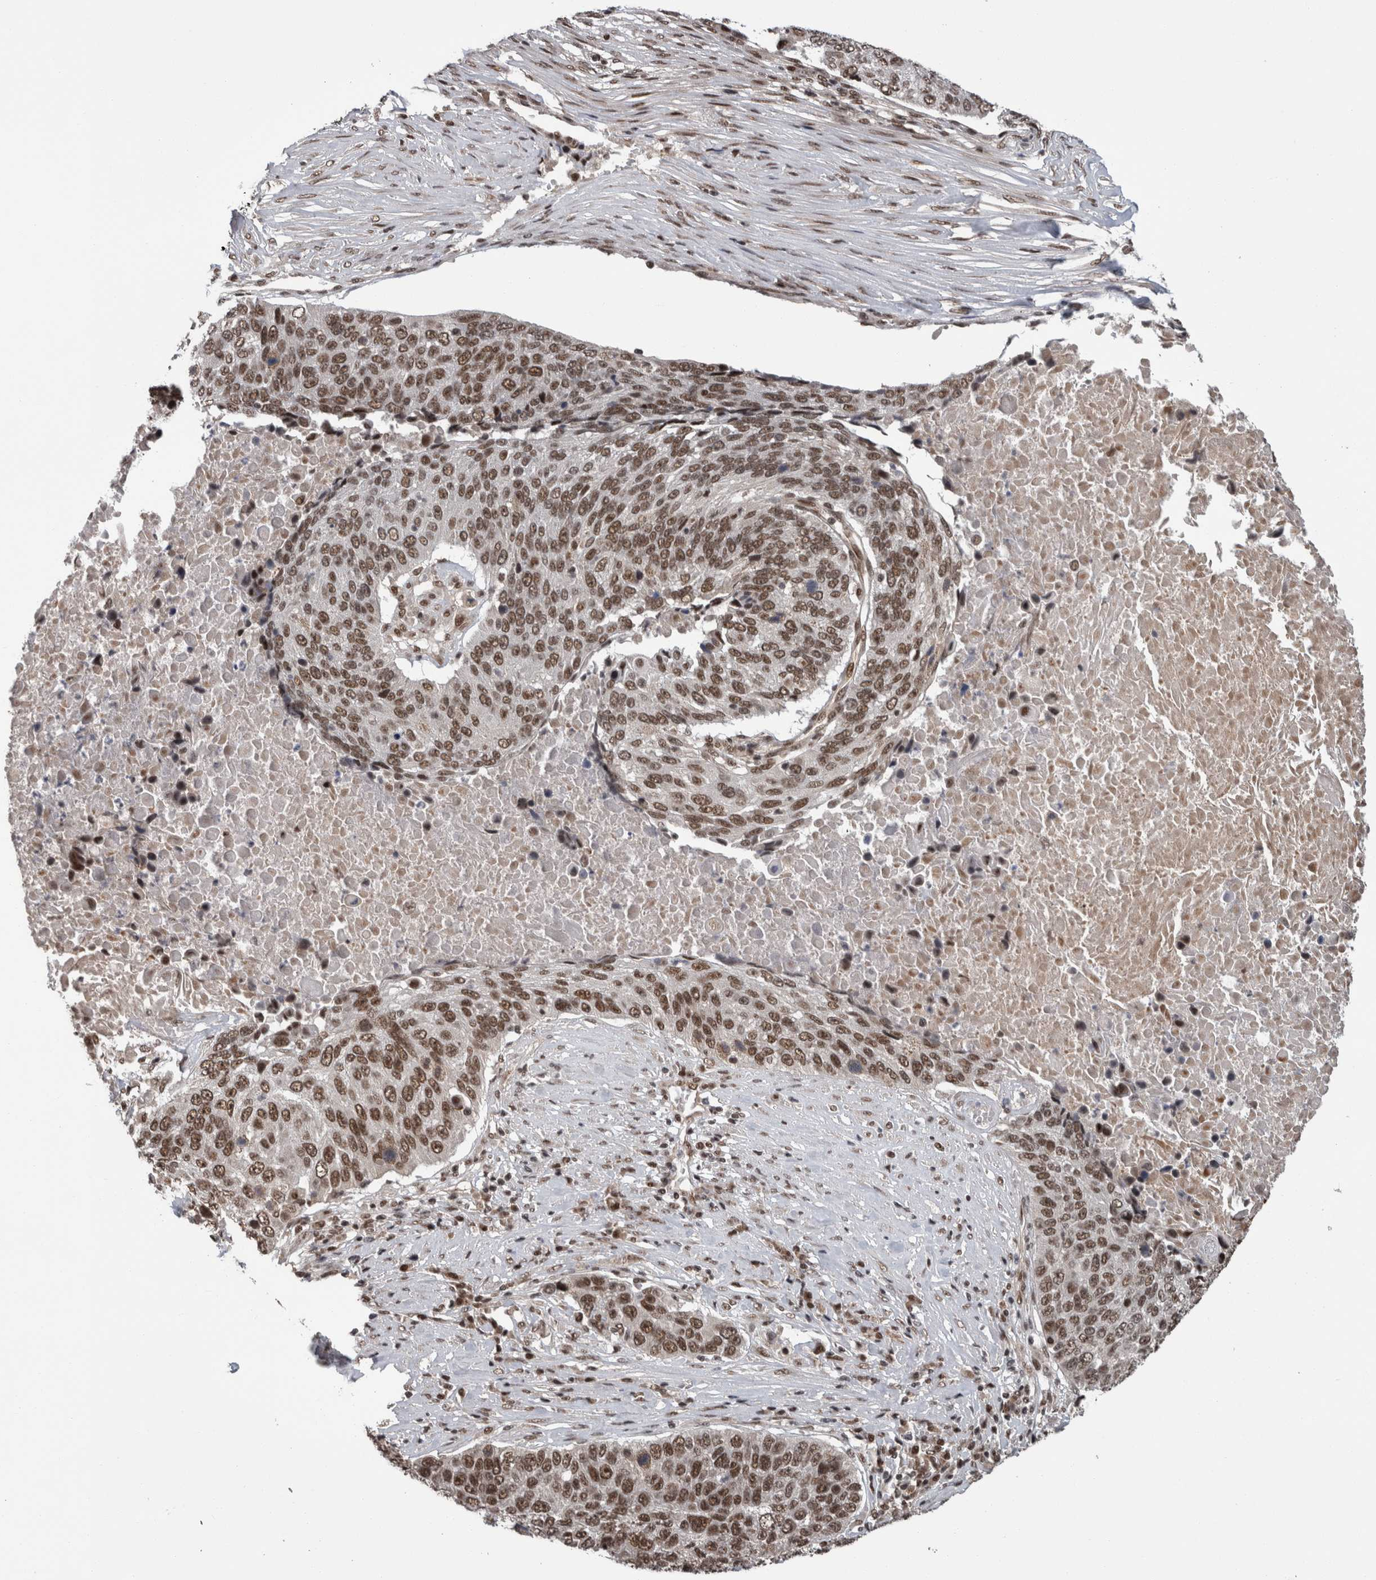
{"staining": {"intensity": "moderate", "quantity": ">75%", "location": "nuclear"}, "tissue": "lung cancer", "cell_type": "Tumor cells", "image_type": "cancer", "snomed": [{"axis": "morphology", "description": "Squamous cell carcinoma, NOS"}, {"axis": "topography", "description": "Lung"}], "caption": "Protein staining by immunohistochemistry exhibits moderate nuclear staining in approximately >75% of tumor cells in squamous cell carcinoma (lung). The staining was performed using DAB to visualize the protein expression in brown, while the nuclei were stained in blue with hematoxylin (Magnification: 20x).", "gene": "CPSF2", "patient": {"sex": "male", "age": 66}}